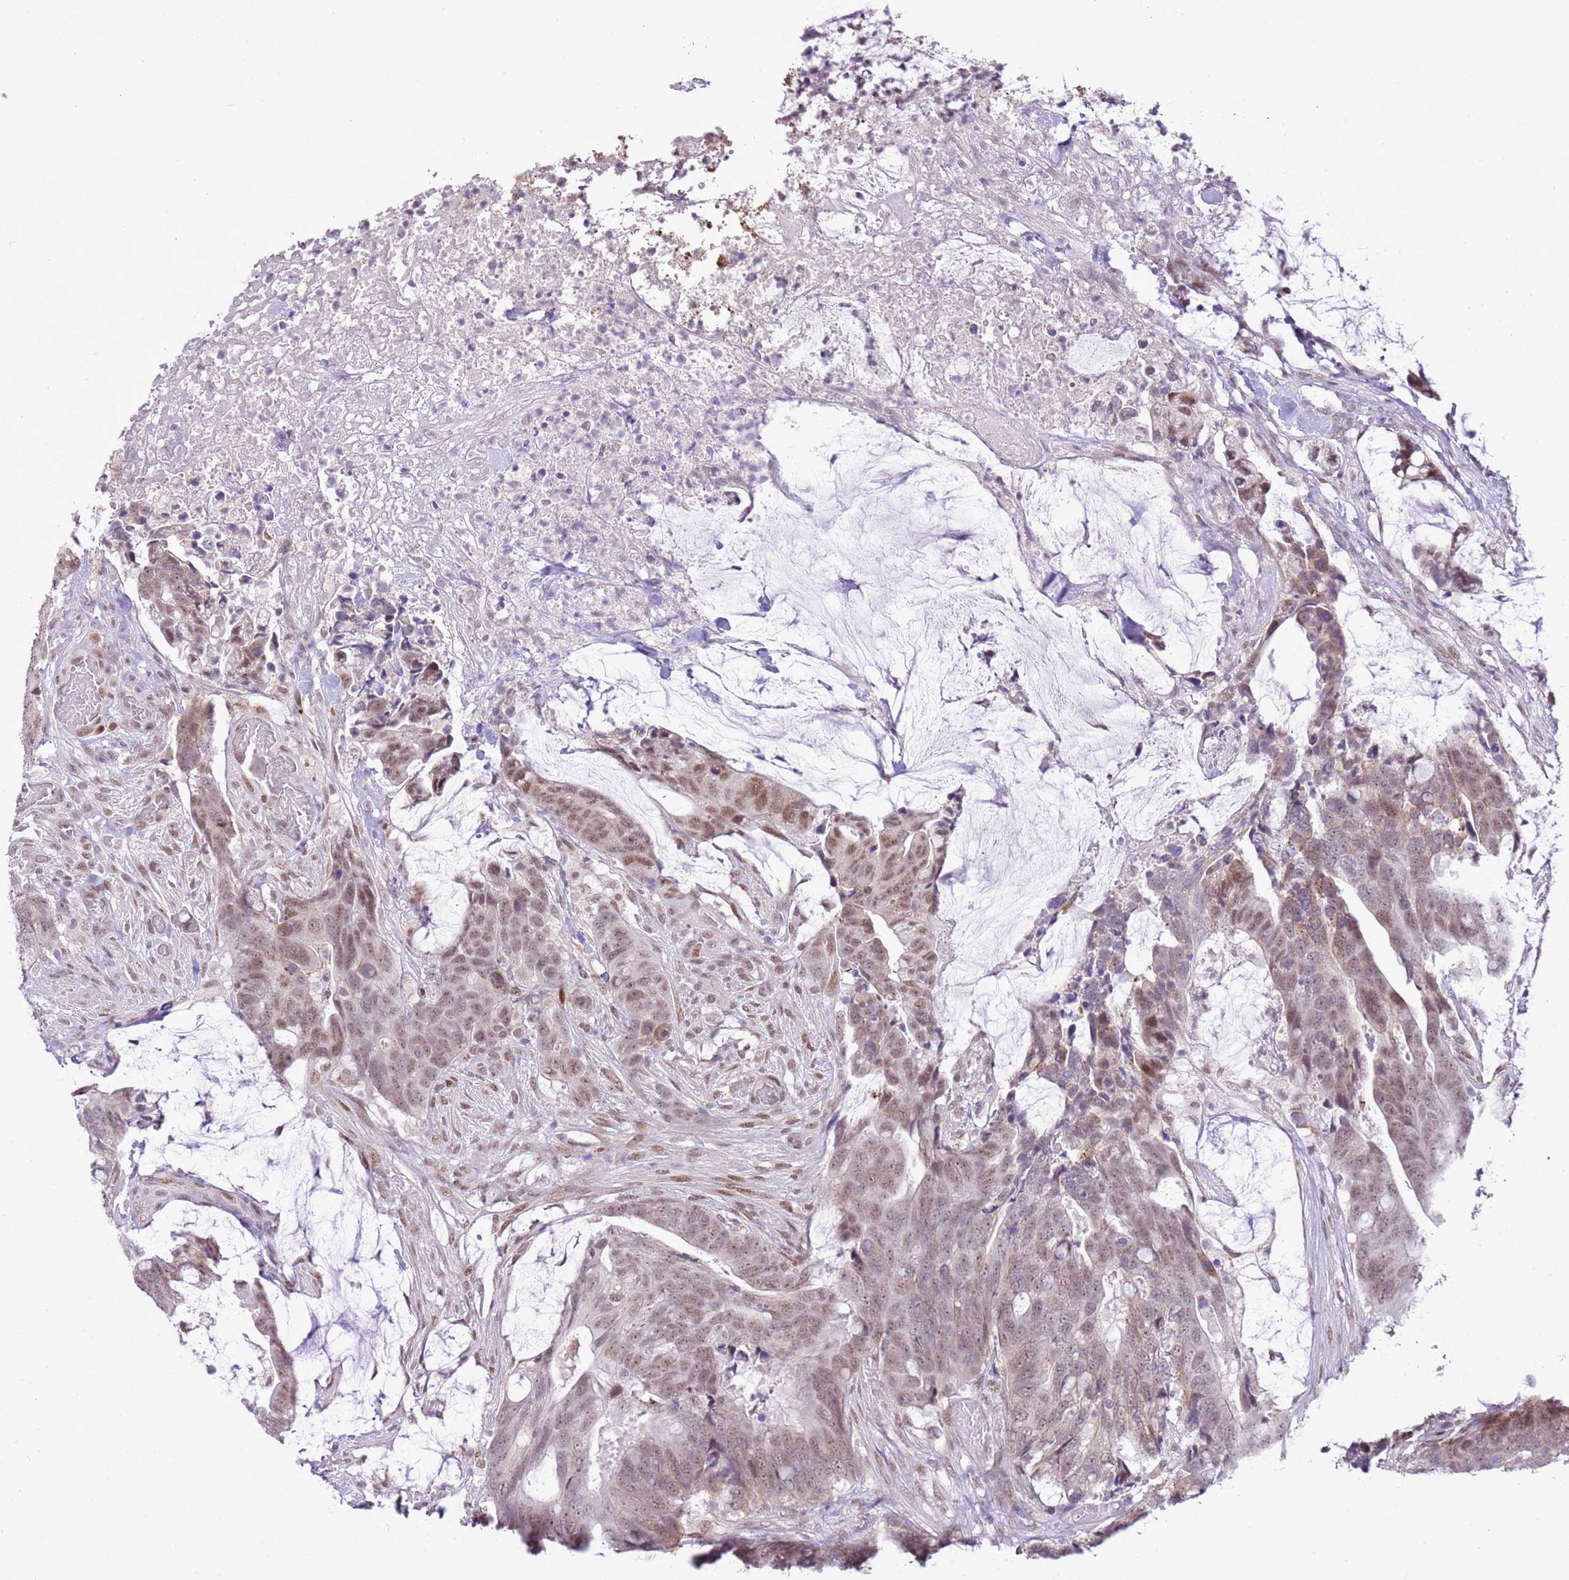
{"staining": {"intensity": "weak", "quantity": ">75%", "location": "nuclear"}, "tissue": "colorectal cancer", "cell_type": "Tumor cells", "image_type": "cancer", "snomed": [{"axis": "morphology", "description": "Adenocarcinoma, NOS"}, {"axis": "topography", "description": "Colon"}], "caption": "Protein staining demonstrates weak nuclear staining in approximately >75% of tumor cells in colorectal cancer (adenocarcinoma). (DAB IHC, brown staining for protein, blue staining for nuclei).", "gene": "NACC2", "patient": {"sex": "female", "age": 82}}